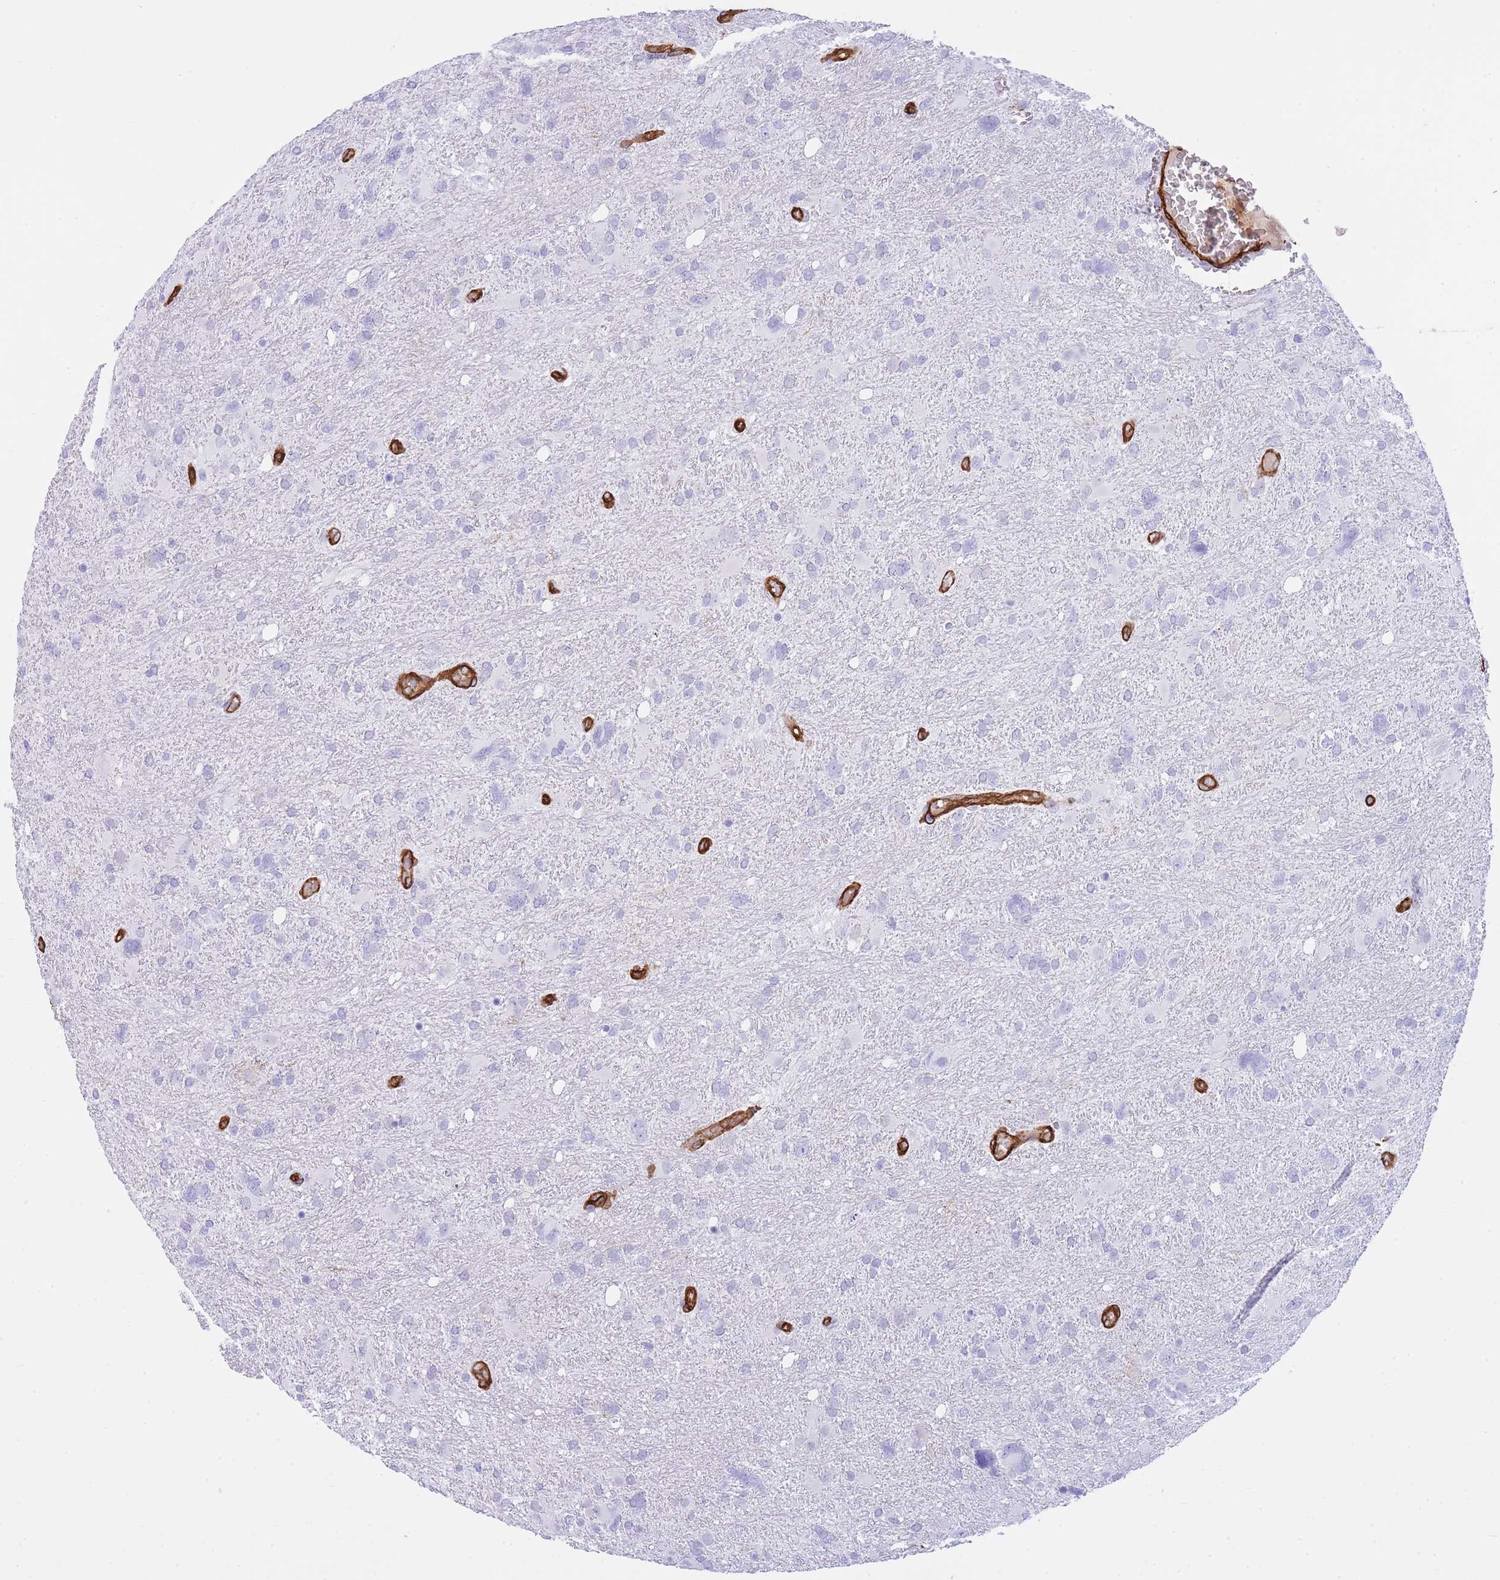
{"staining": {"intensity": "negative", "quantity": "none", "location": "none"}, "tissue": "glioma", "cell_type": "Tumor cells", "image_type": "cancer", "snomed": [{"axis": "morphology", "description": "Glioma, malignant, High grade"}, {"axis": "topography", "description": "Brain"}], "caption": "An immunohistochemistry micrograph of glioma is shown. There is no staining in tumor cells of glioma. (Brightfield microscopy of DAB immunohistochemistry at high magnification).", "gene": "CAVIN1", "patient": {"sex": "male", "age": 61}}